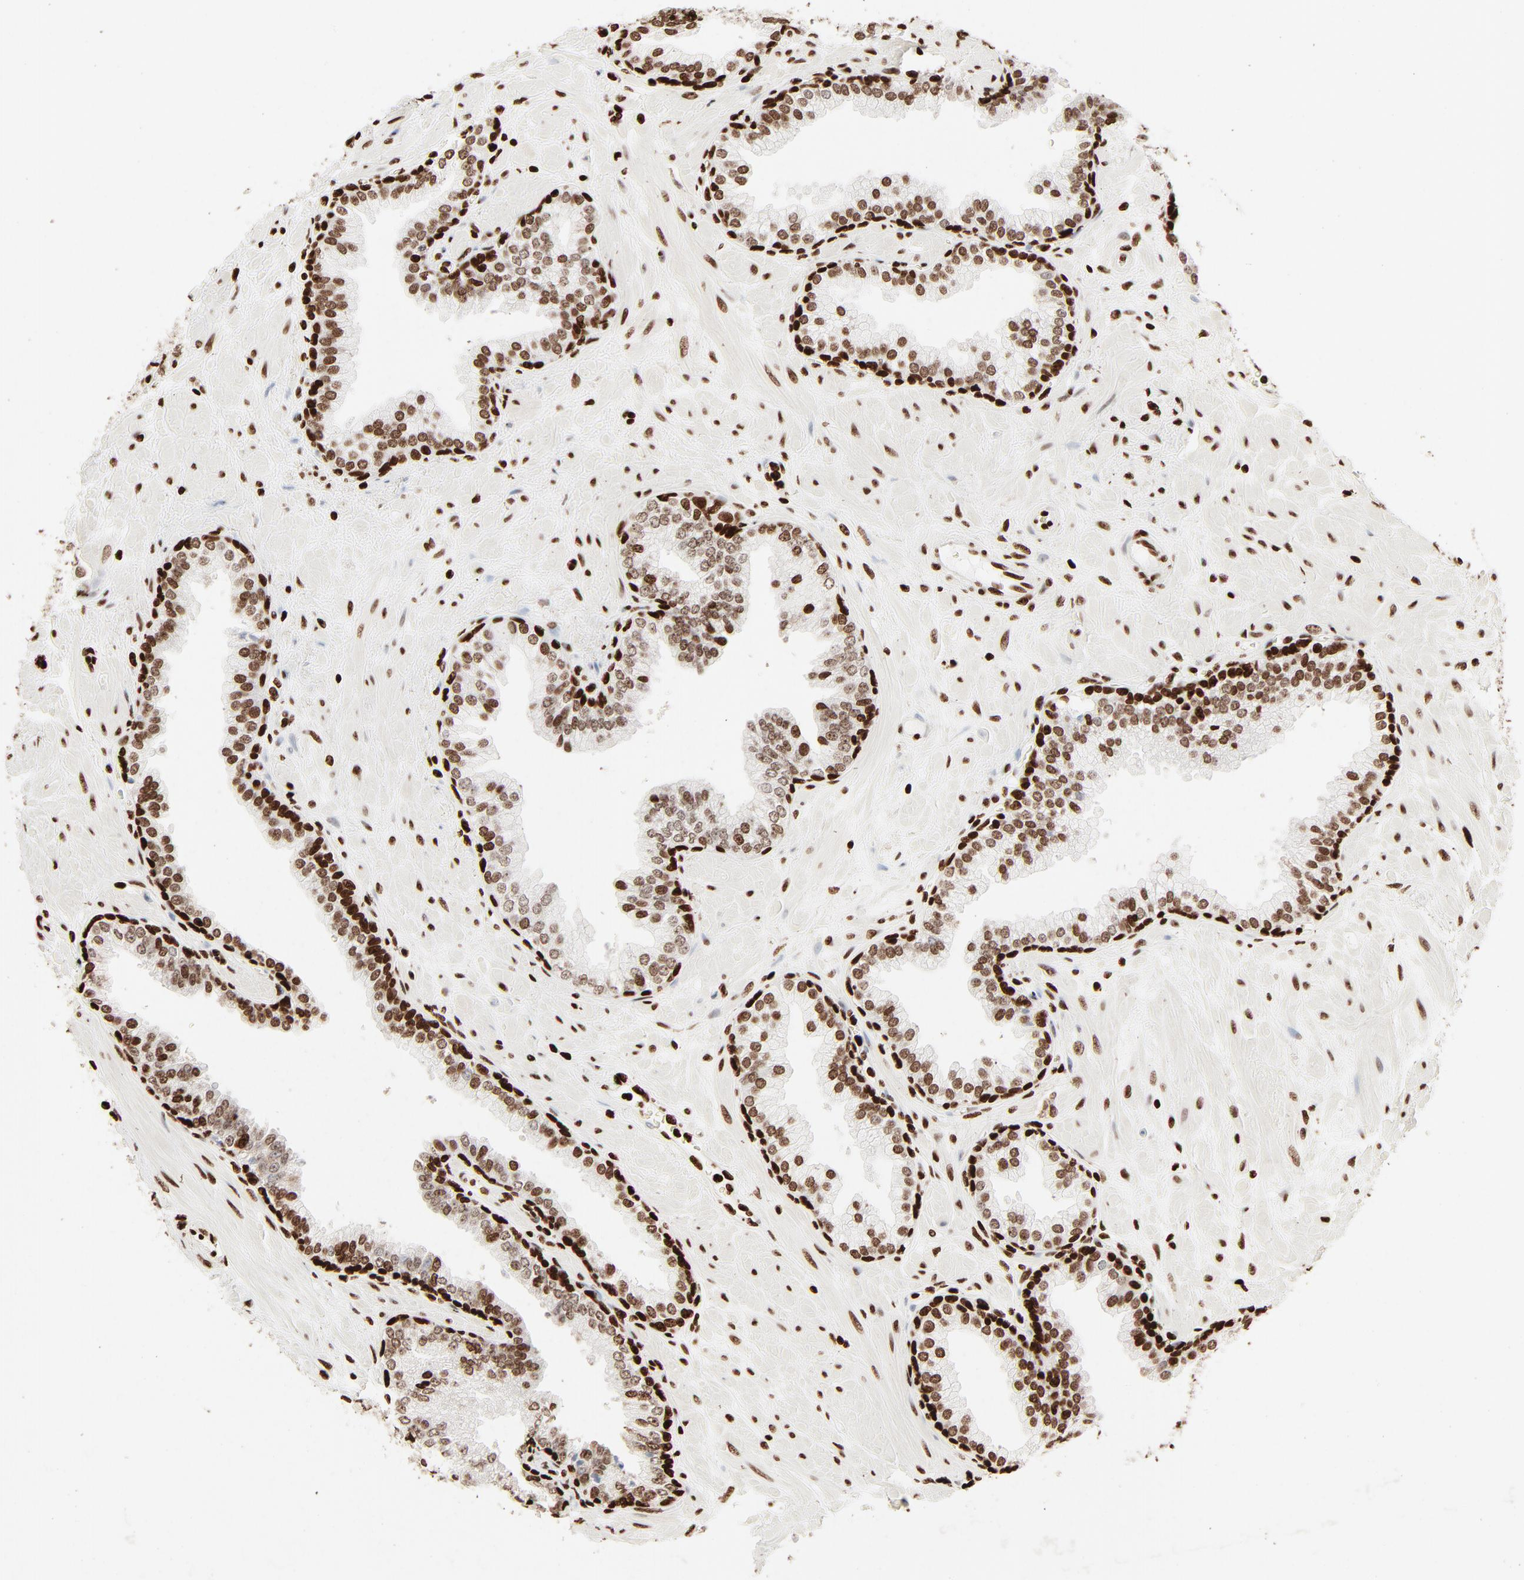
{"staining": {"intensity": "strong", "quantity": ">75%", "location": "nuclear"}, "tissue": "prostate", "cell_type": "Glandular cells", "image_type": "normal", "snomed": [{"axis": "morphology", "description": "Normal tissue, NOS"}, {"axis": "topography", "description": "Prostate"}], "caption": "Immunohistochemistry photomicrograph of normal prostate: prostate stained using IHC demonstrates high levels of strong protein expression localized specifically in the nuclear of glandular cells, appearing as a nuclear brown color.", "gene": "HMGB1", "patient": {"sex": "male", "age": 60}}